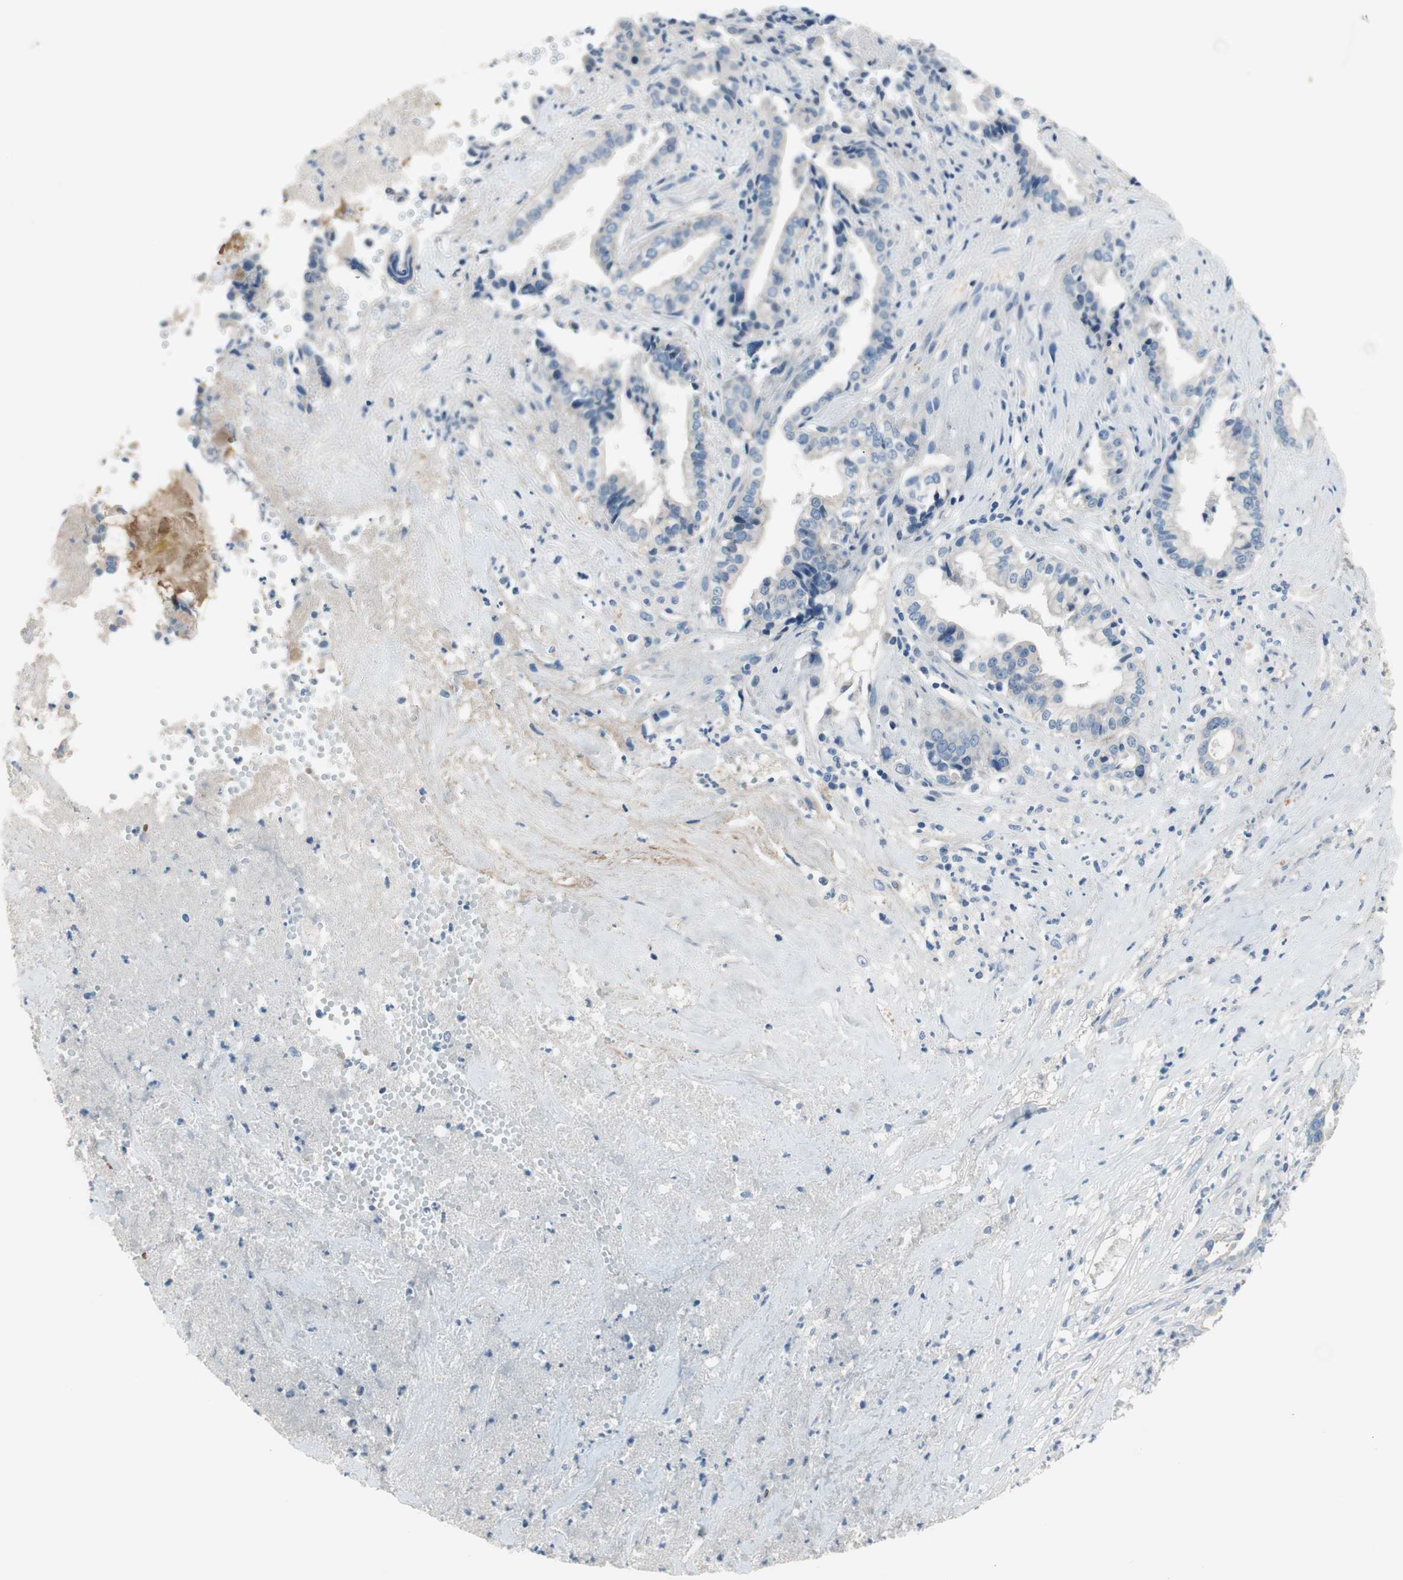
{"staining": {"intensity": "negative", "quantity": "none", "location": "none"}, "tissue": "liver cancer", "cell_type": "Tumor cells", "image_type": "cancer", "snomed": [{"axis": "morphology", "description": "Cholangiocarcinoma"}, {"axis": "topography", "description": "Liver"}], "caption": "This image is of liver cholangiocarcinoma stained with immunohistochemistry to label a protein in brown with the nuclei are counter-stained blue. There is no staining in tumor cells.", "gene": "PRRG4", "patient": {"sex": "female", "age": 61}}